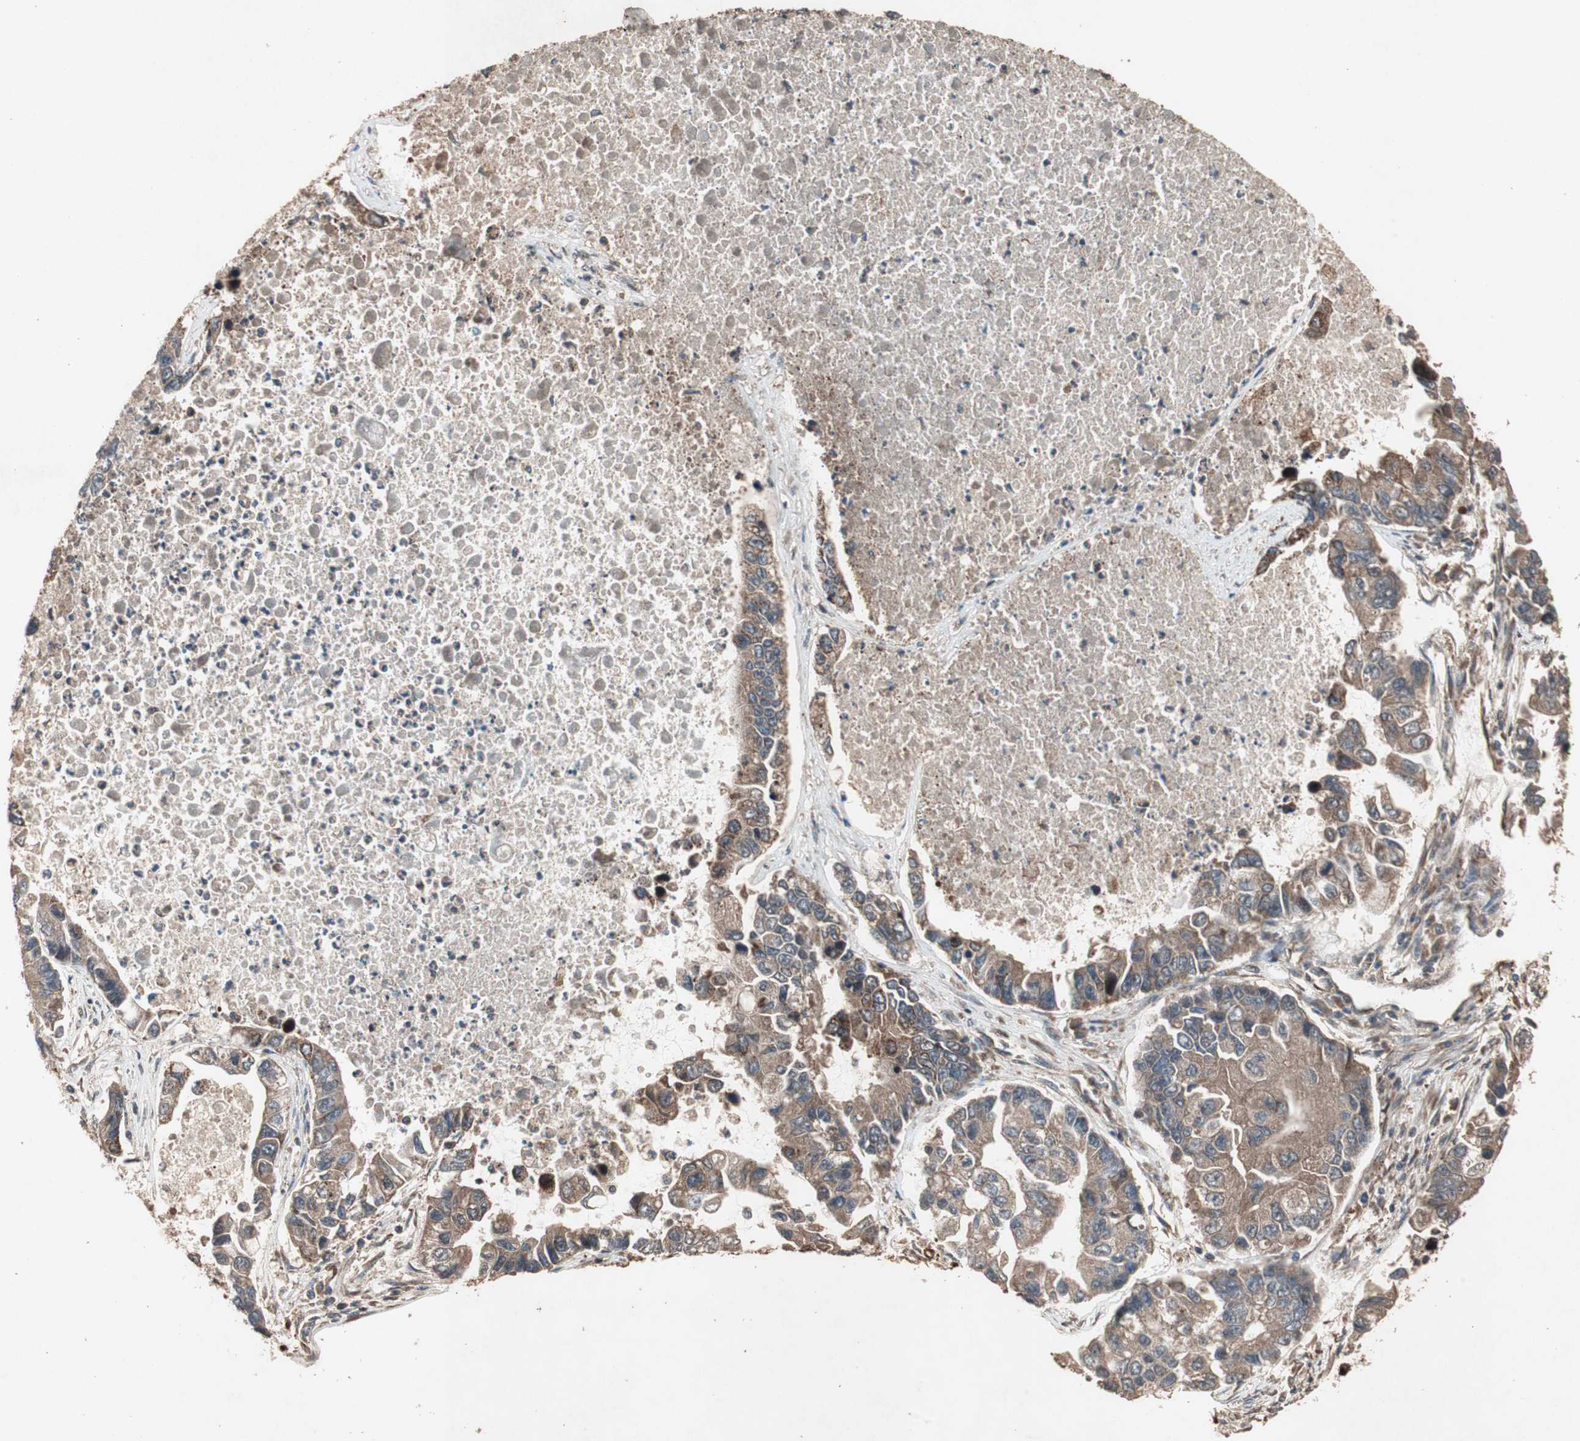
{"staining": {"intensity": "moderate", "quantity": ">75%", "location": "cytoplasmic/membranous"}, "tissue": "lung cancer", "cell_type": "Tumor cells", "image_type": "cancer", "snomed": [{"axis": "morphology", "description": "Adenocarcinoma, NOS"}, {"axis": "topography", "description": "Lung"}], "caption": "About >75% of tumor cells in lung cancer show moderate cytoplasmic/membranous protein positivity as visualized by brown immunohistochemical staining.", "gene": "RAB1A", "patient": {"sex": "female", "age": 51}}